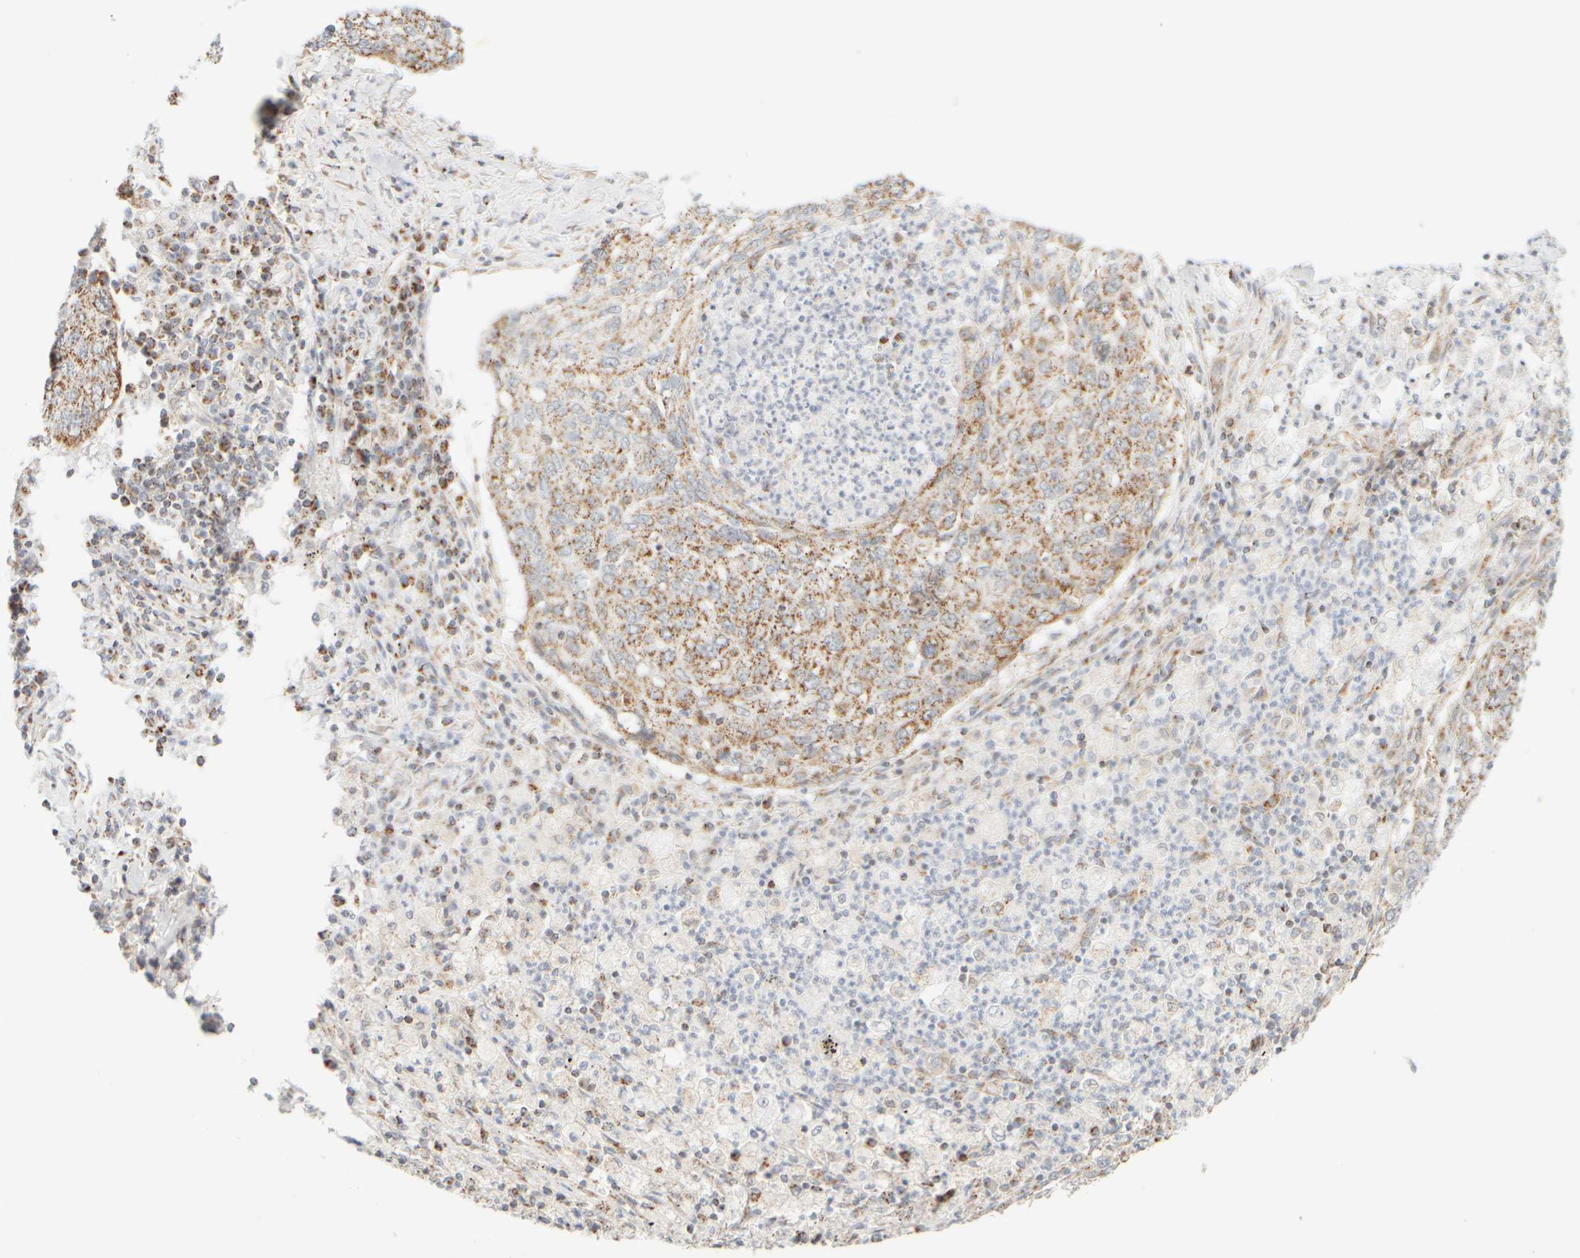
{"staining": {"intensity": "moderate", "quantity": ">75%", "location": "cytoplasmic/membranous"}, "tissue": "lung cancer", "cell_type": "Tumor cells", "image_type": "cancer", "snomed": [{"axis": "morphology", "description": "Squamous cell carcinoma, NOS"}, {"axis": "topography", "description": "Lung"}], "caption": "Tumor cells reveal moderate cytoplasmic/membranous expression in about >75% of cells in lung cancer.", "gene": "PPM1K", "patient": {"sex": "female", "age": 63}}